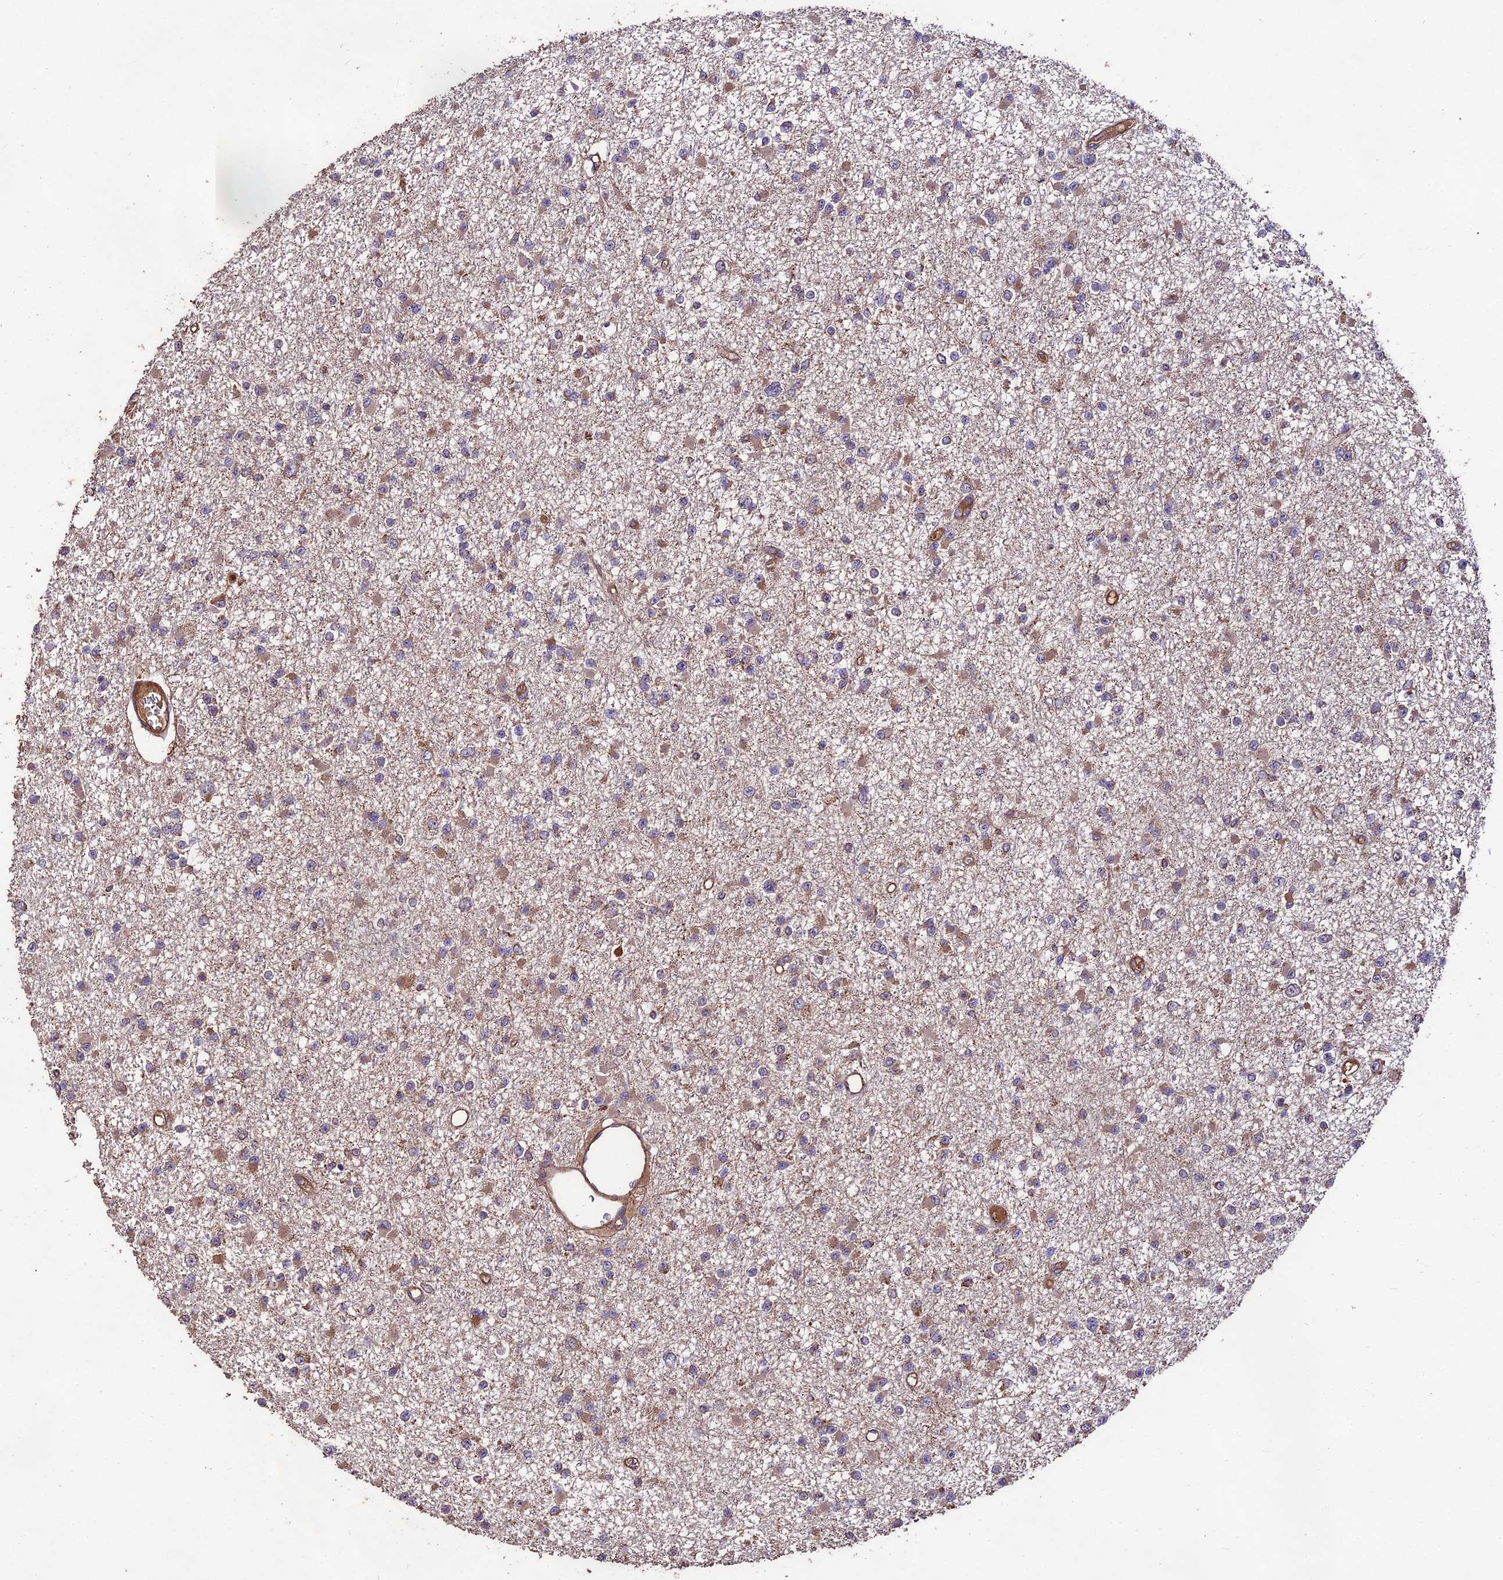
{"staining": {"intensity": "weak", "quantity": "<25%", "location": "cytoplasmic/membranous"}, "tissue": "glioma", "cell_type": "Tumor cells", "image_type": "cancer", "snomed": [{"axis": "morphology", "description": "Glioma, malignant, Low grade"}, {"axis": "topography", "description": "Brain"}], "caption": "Tumor cells are negative for brown protein staining in glioma.", "gene": "TTLL10", "patient": {"sex": "female", "age": 22}}